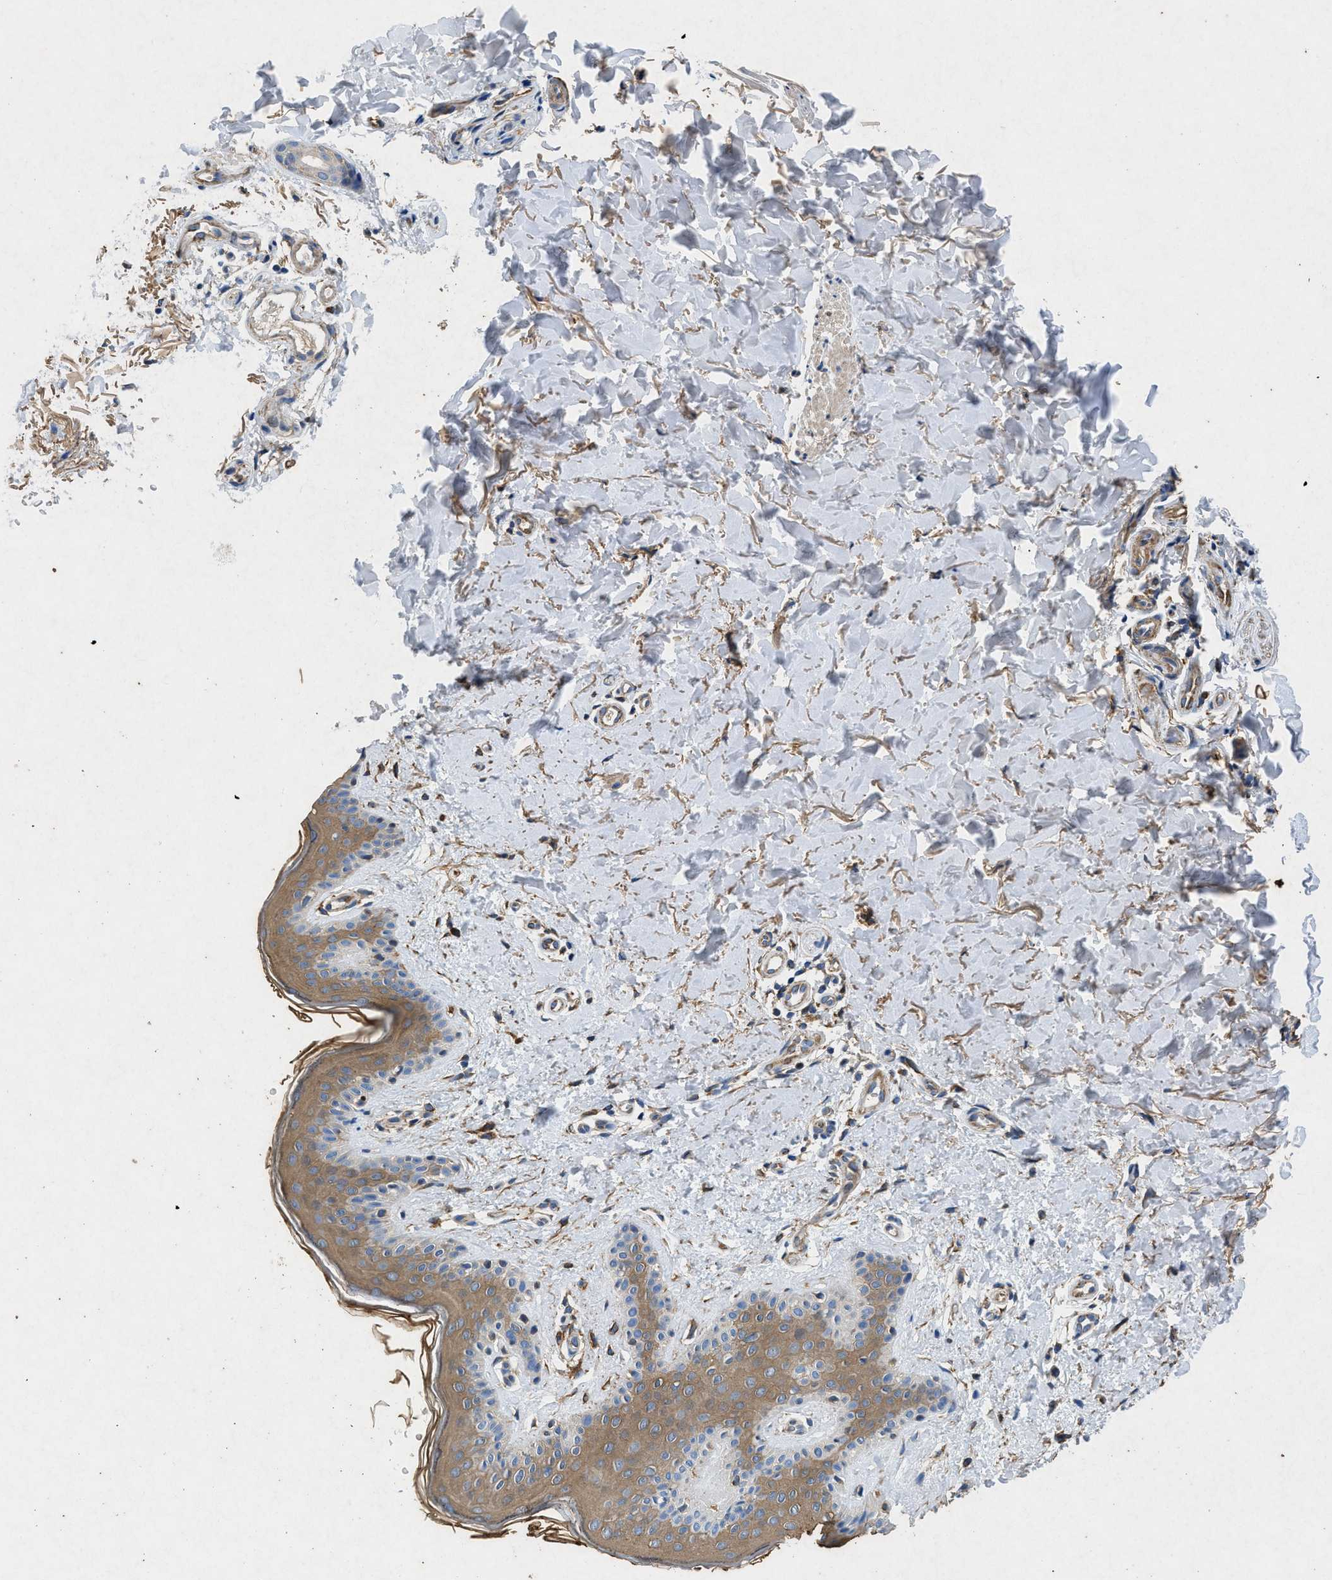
{"staining": {"intensity": "moderate", "quantity": ">75%", "location": "cytoplasmic/membranous"}, "tissue": "skin", "cell_type": "Fibroblasts", "image_type": "normal", "snomed": [{"axis": "morphology", "description": "Normal tissue, NOS"}, {"axis": "topography", "description": "Skin"}], "caption": "A histopathology image showing moderate cytoplasmic/membranous positivity in about >75% of fibroblasts in unremarkable skin, as visualized by brown immunohistochemical staining.", "gene": "CDK15", "patient": {"sex": "male", "age": 40}}